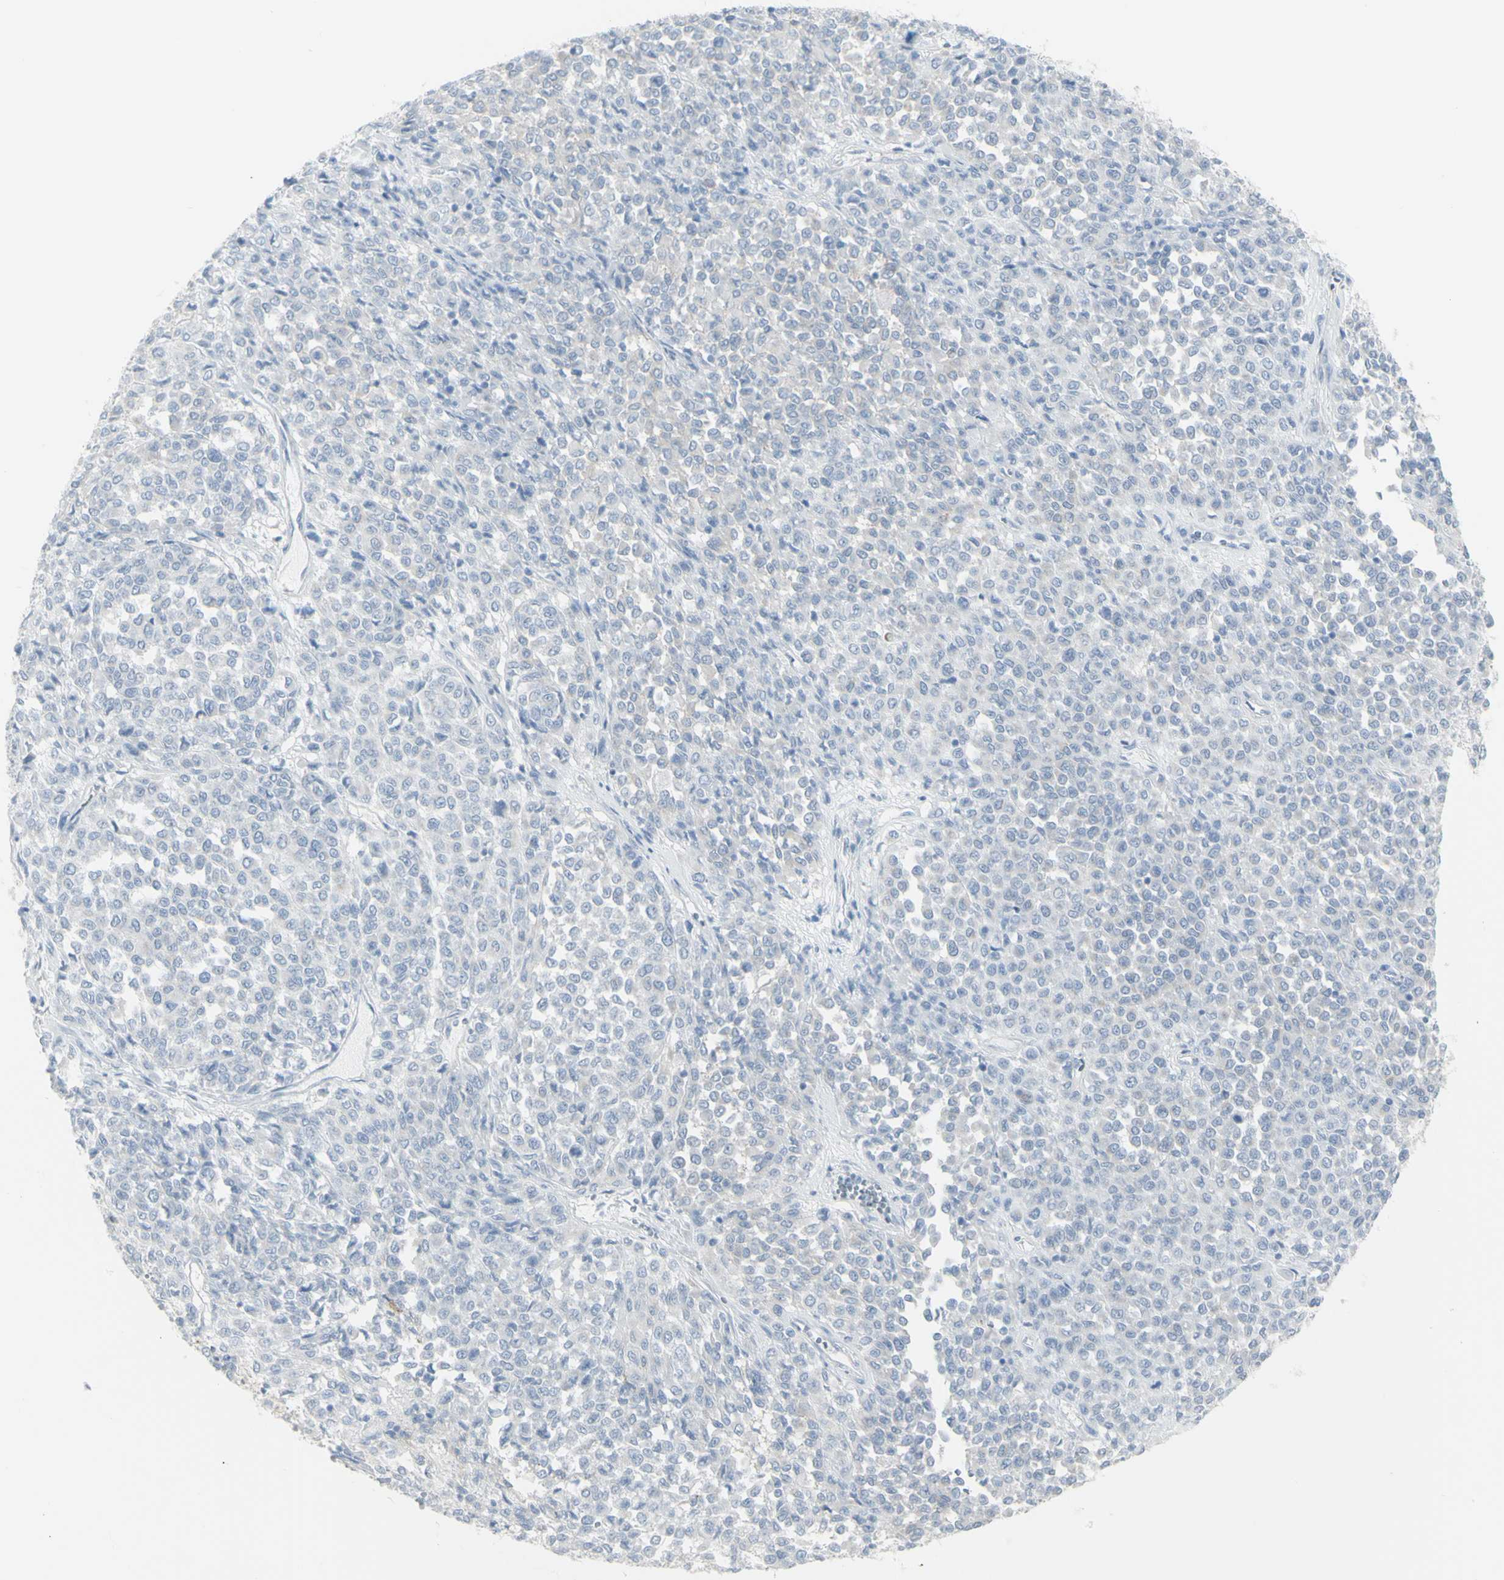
{"staining": {"intensity": "negative", "quantity": "none", "location": "none"}, "tissue": "melanoma", "cell_type": "Tumor cells", "image_type": "cancer", "snomed": [{"axis": "morphology", "description": "Malignant melanoma, Metastatic site"}, {"axis": "topography", "description": "Pancreas"}], "caption": "This photomicrograph is of malignant melanoma (metastatic site) stained with immunohistochemistry (IHC) to label a protein in brown with the nuclei are counter-stained blue. There is no positivity in tumor cells.", "gene": "ENSG00000198211", "patient": {"sex": "female", "age": 30}}